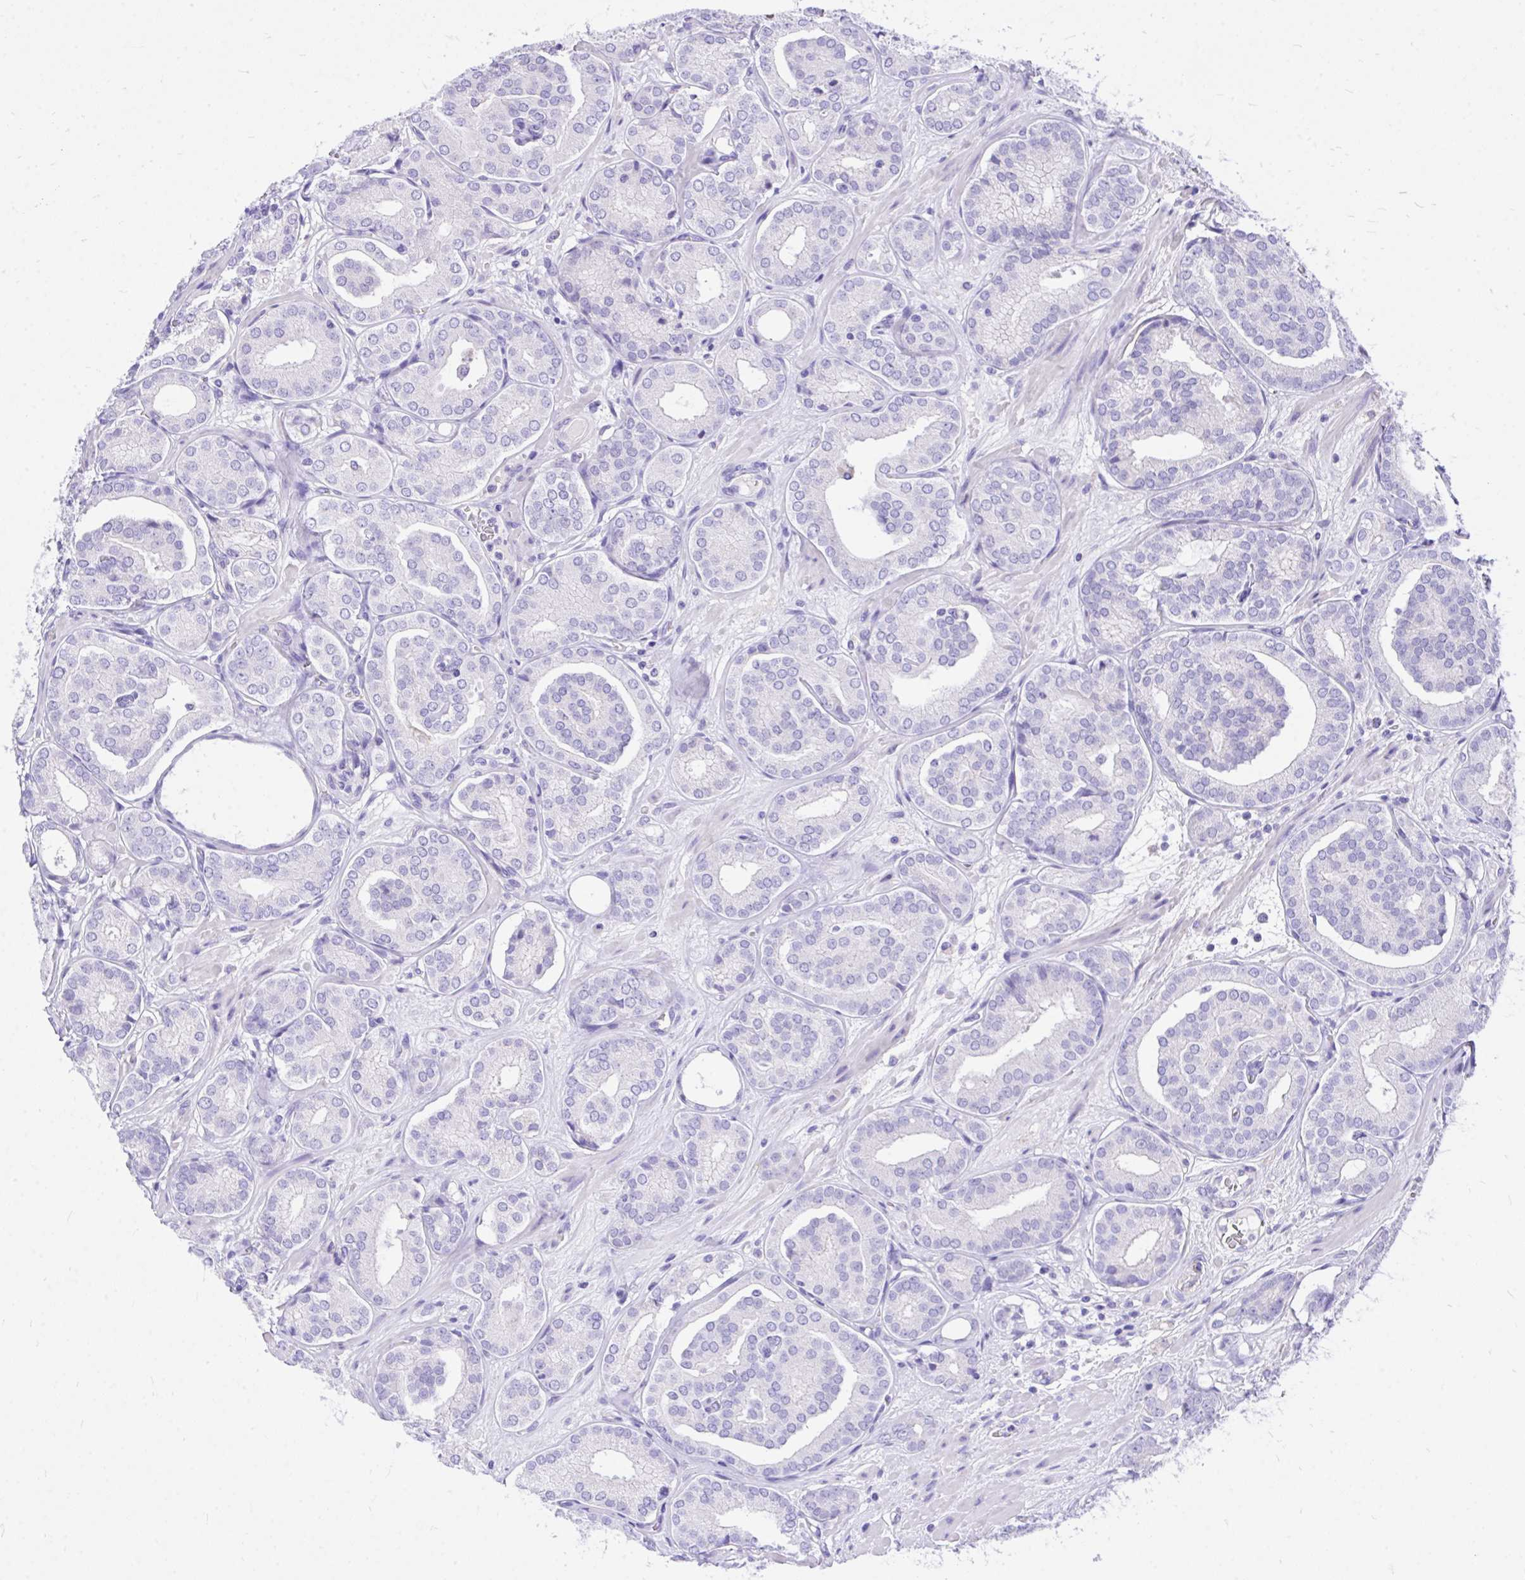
{"staining": {"intensity": "negative", "quantity": "none", "location": "none"}, "tissue": "prostate cancer", "cell_type": "Tumor cells", "image_type": "cancer", "snomed": [{"axis": "morphology", "description": "Adenocarcinoma, High grade"}, {"axis": "topography", "description": "Prostate"}], "caption": "Immunohistochemistry (IHC) photomicrograph of human adenocarcinoma (high-grade) (prostate) stained for a protein (brown), which shows no staining in tumor cells.", "gene": "MON1A", "patient": {"sex": "male", "age": 66}}